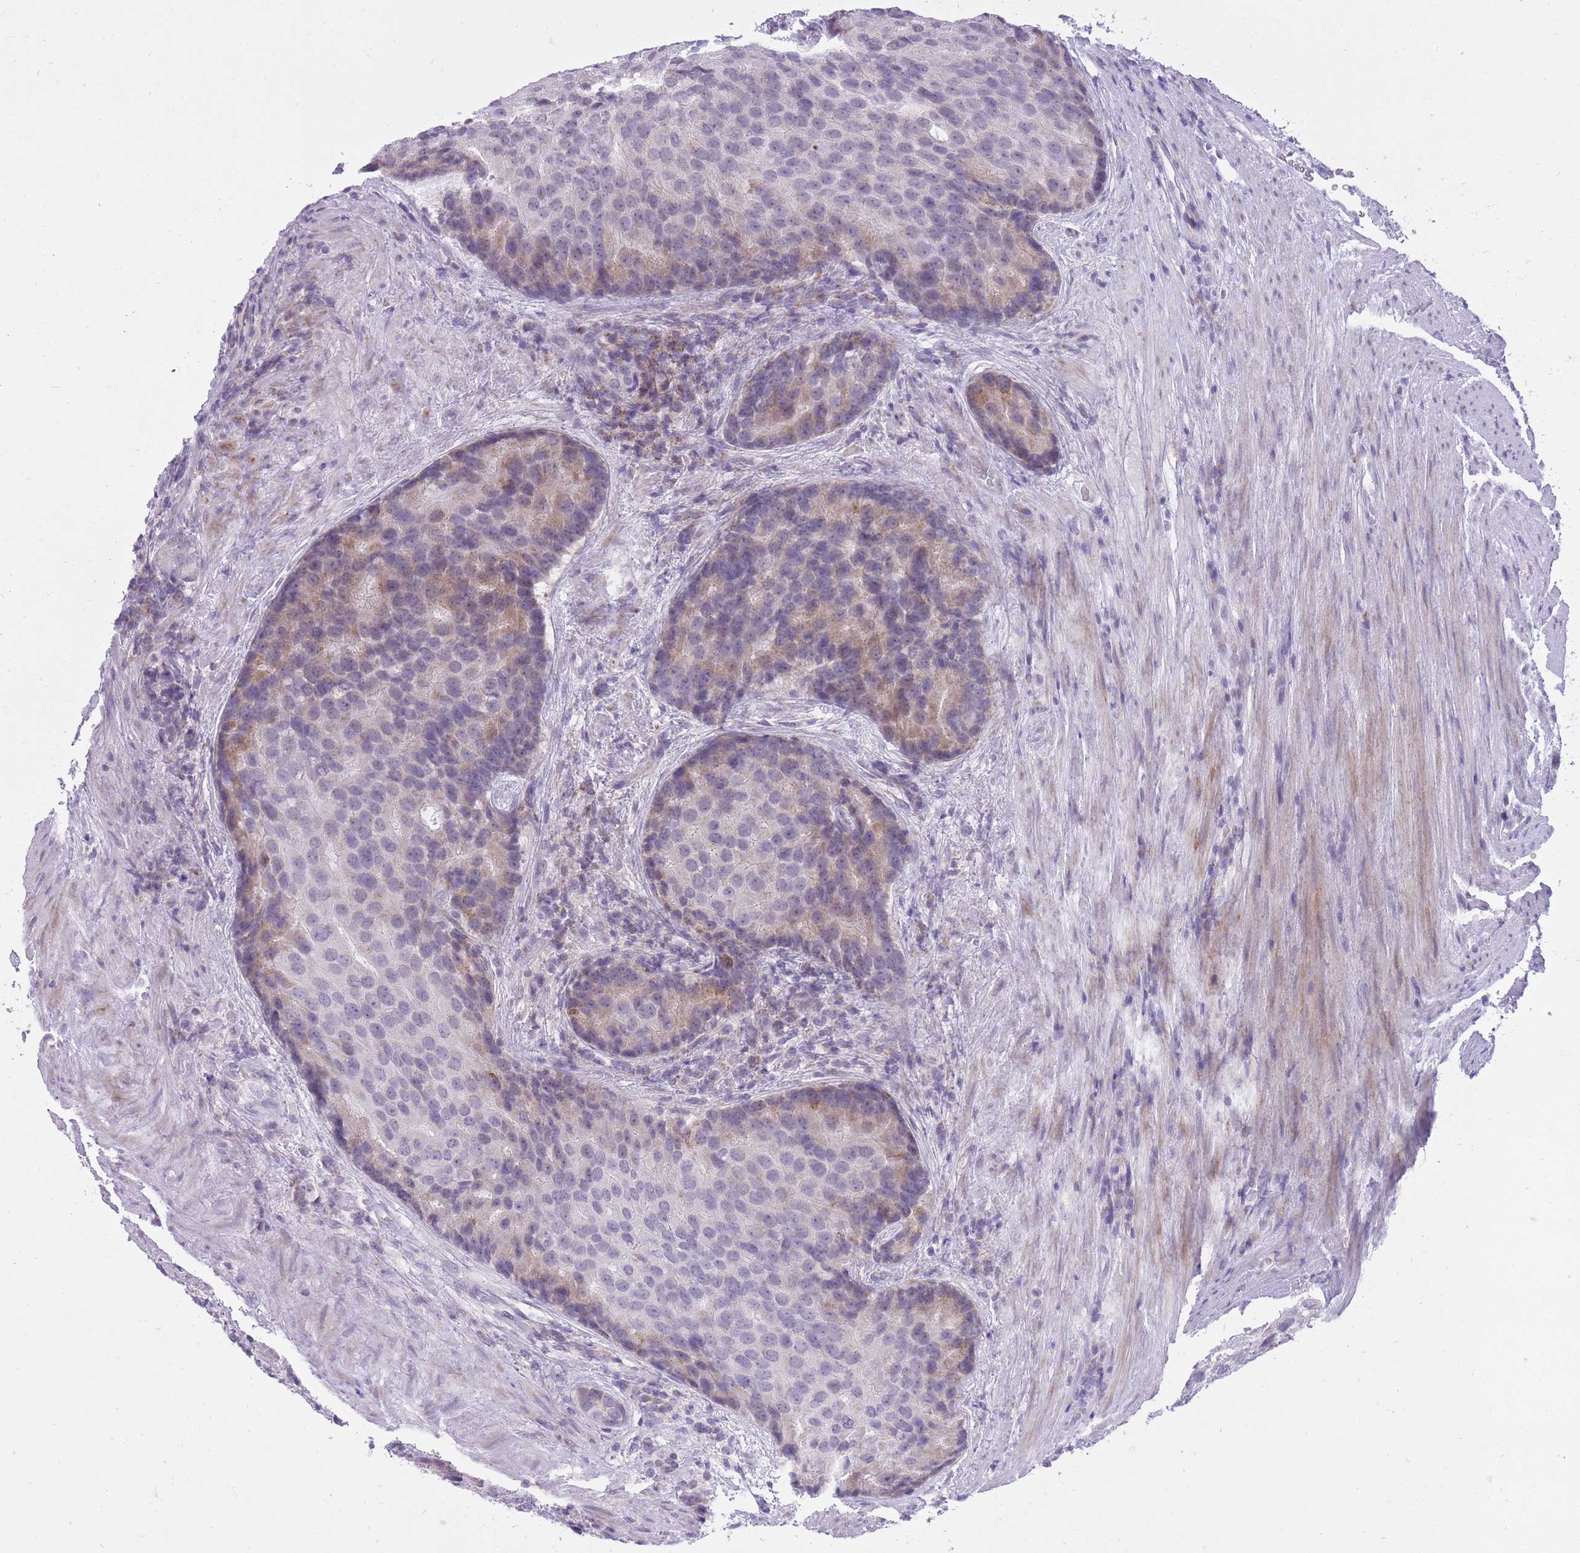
{"staining": {"intensity": "weak", "quantity": "<25%", "location": "cytoplasmic/membranous"}, "tissue": "prostate cancer", "cell_type": "Tumor cells", "image_type": "cancer", "snomed": [{"axis": "morphology", "description": "Adenocarcinoma, High grade"}, {"axis": "topography", "description": "Prostate"}], "caption": "IHC of human prostate cancer (adenocarcinoma (high-grade)) displays no staining in tumor cells.", "gene": "DENND2D", "patient": {"sex": "male", "age": 62}}